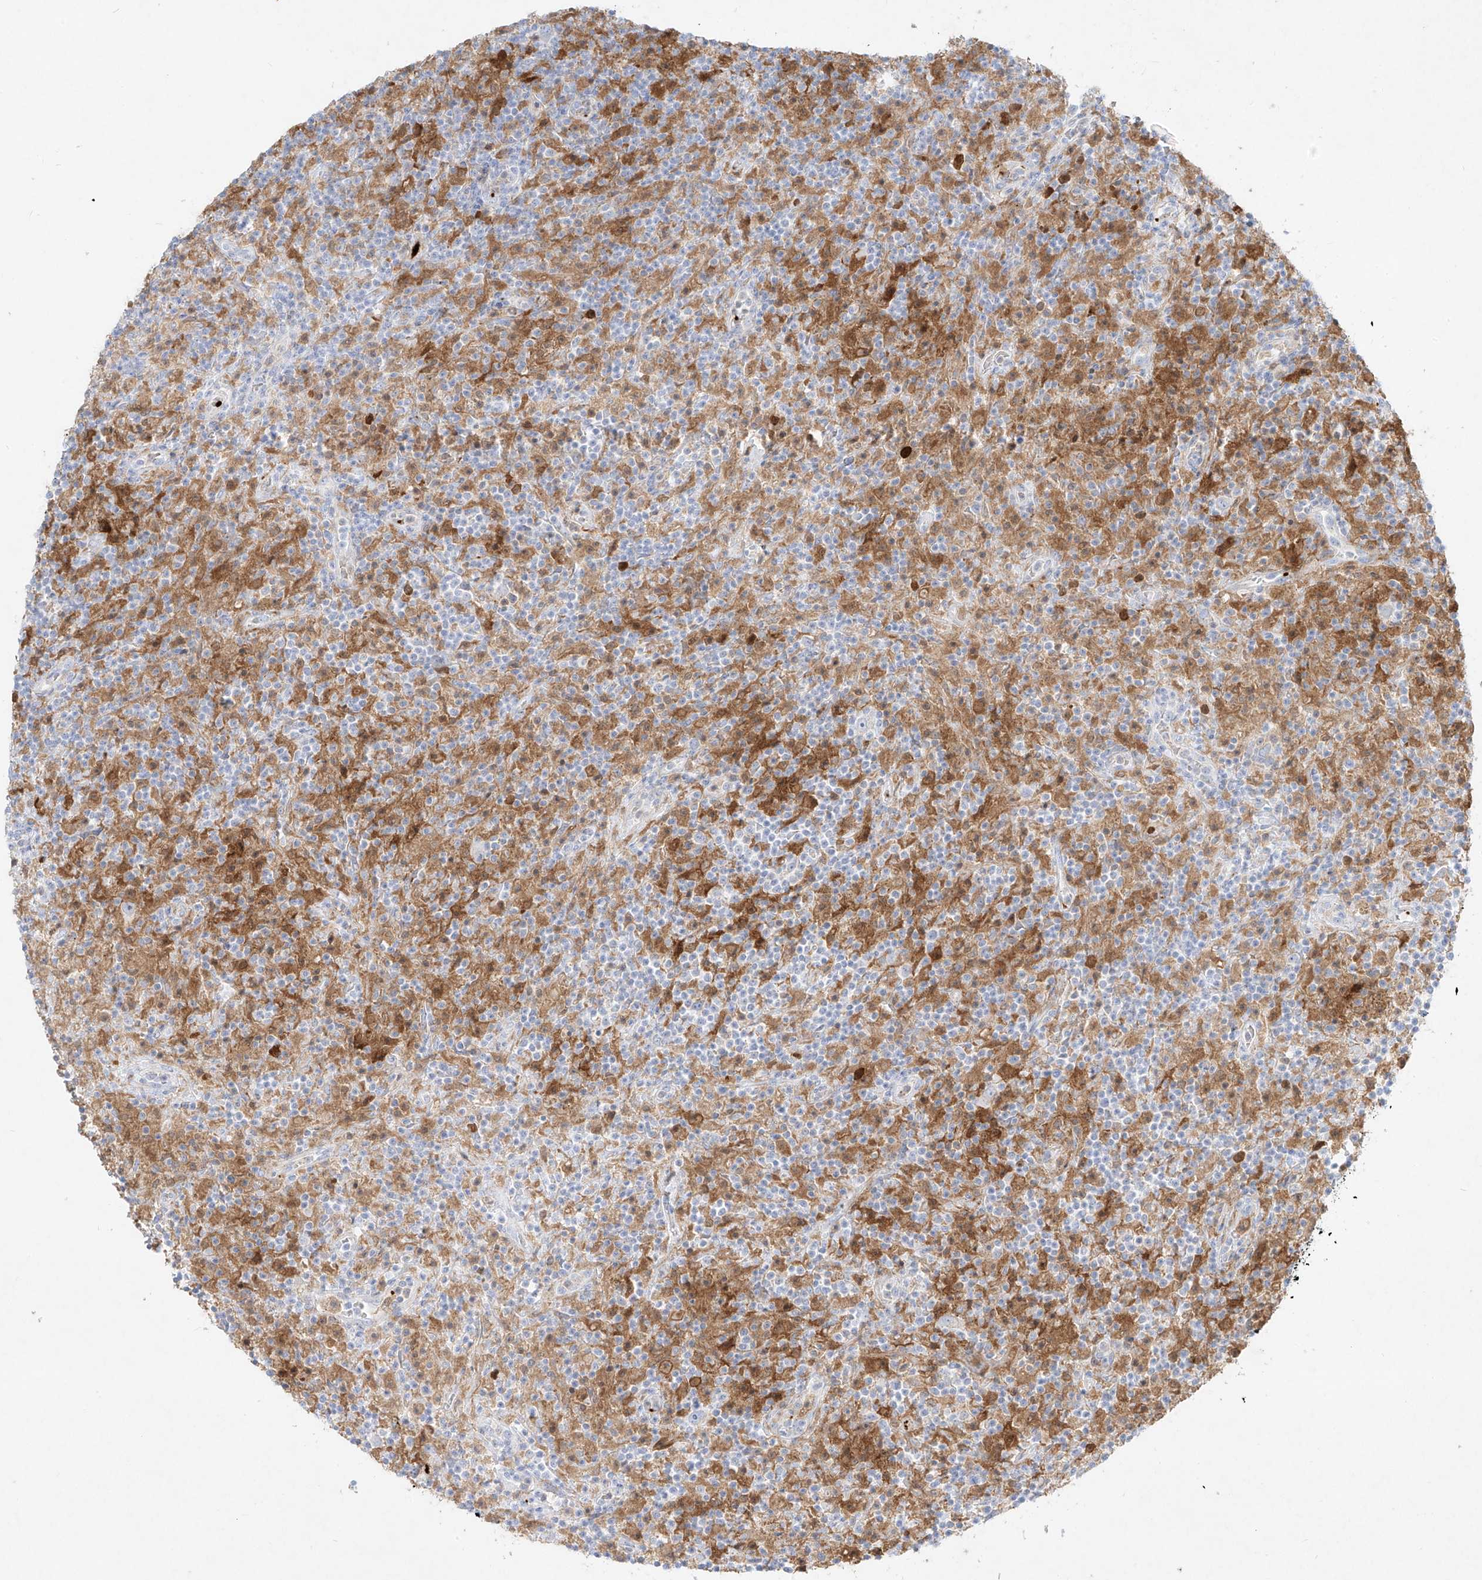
{"staining": {"intensity": "negative", "quantity": "none", "location": "none"}, "tissue": "lymphoma", "cell_type": "Tumor cells", "image_type": "cancer", "snomed": [{"axis": "morphology", "description": "Hodgkin's disease, NOS"}, {"axis": "topography", "description": "Lymph node"}], "caption": "This is an IHC image of human lymphoma. There is no expression in tumor cells.", "gene": "PLEK", "patient": {"sex": "male", "age": 70}}